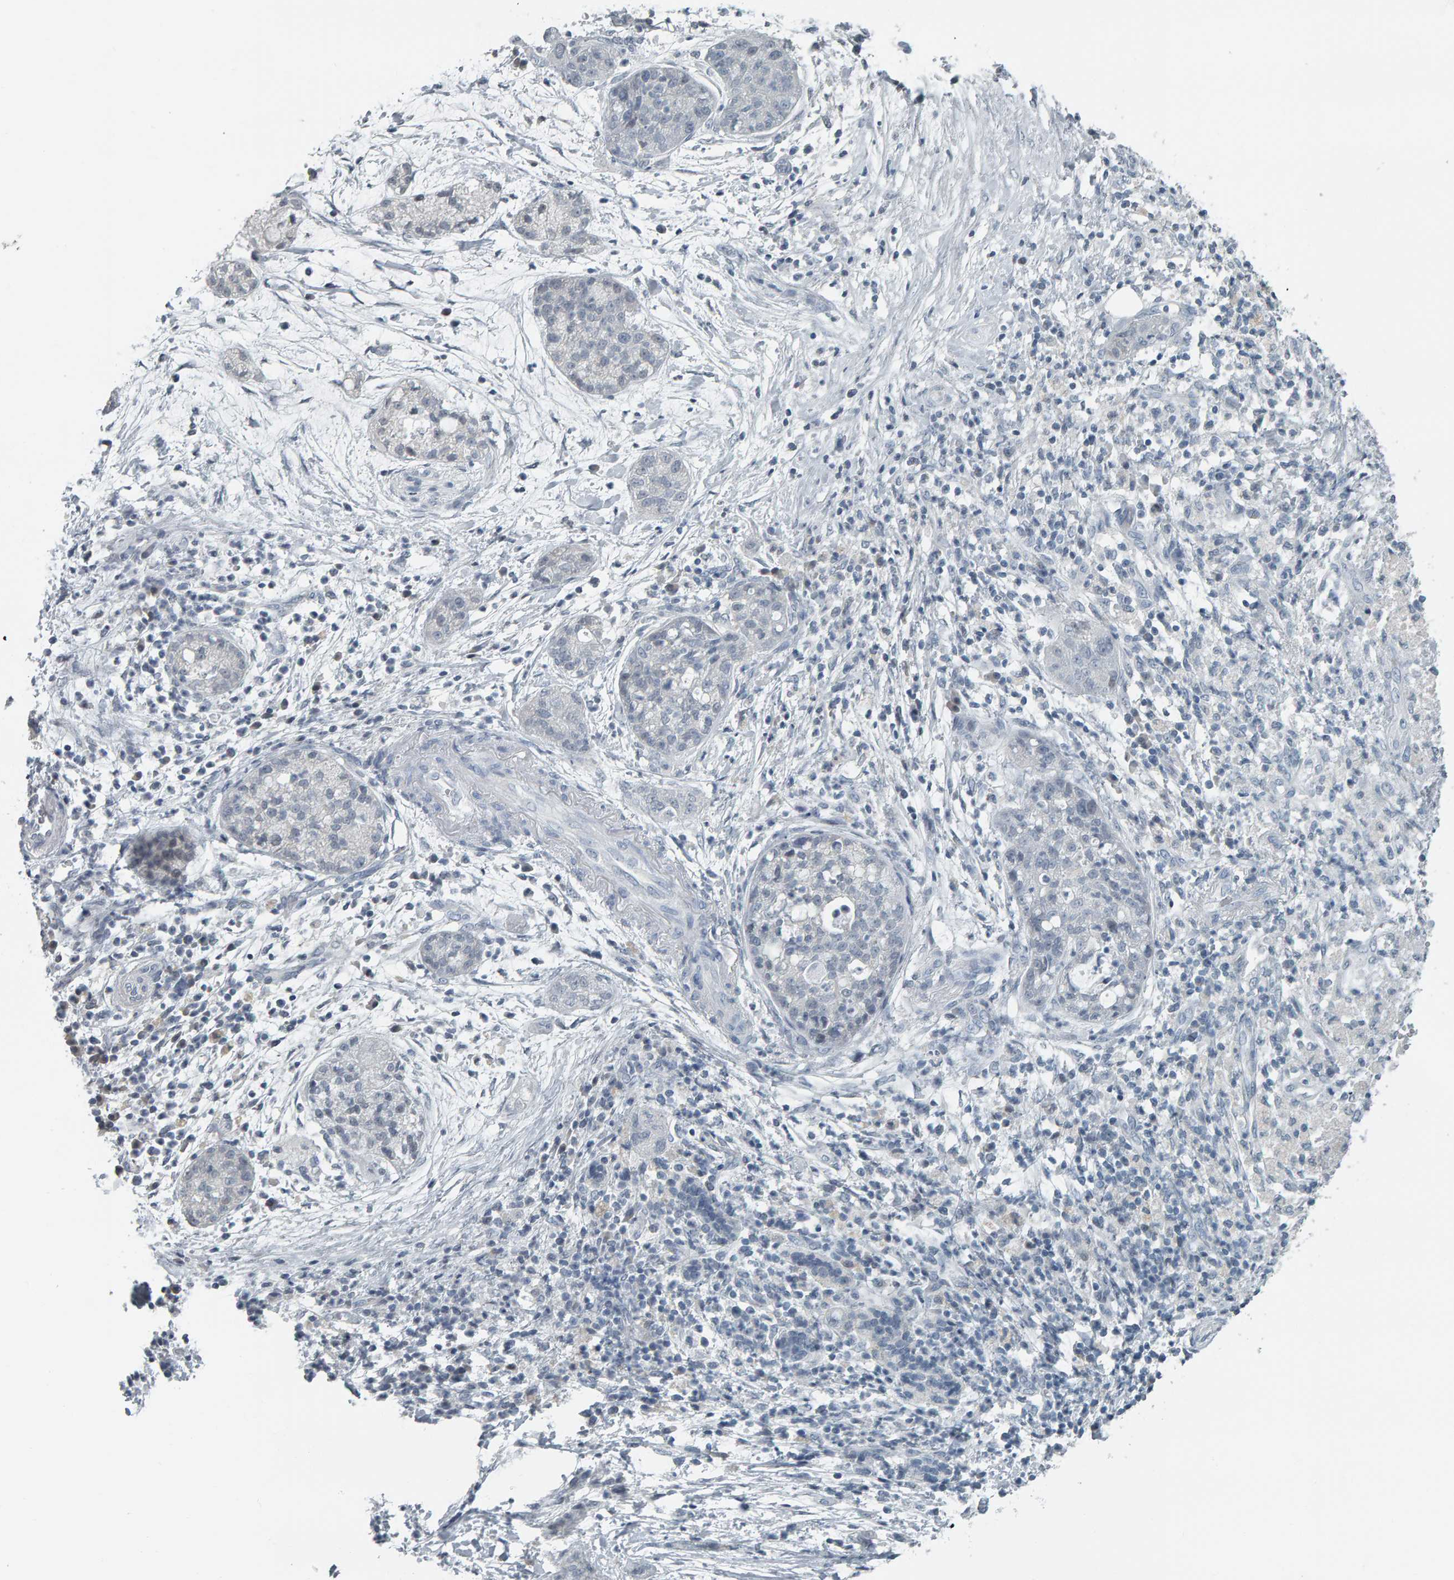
{"staining": {"intensity": "negative", "quantity": "none", "location": "none"}, "tissue": "pancreatic cancer", "cell_type": "Tumor cells", "image_type": "cancer", "snomed": [{"axis": "morphology", "description": "Adenocarcinoma, NOS"}, {"axis": "topography", "description": "Pancreas"}], "caption": "A high-resolution image shows IHC staining of pancreatic cancer, which reveals no significant positivity in tumor cells. The staining was performed using DAB to visualize the protein expression in brown, while the nuclei were stained in blue with hematoxylin (Magnification: 20x).", "gene": "PYY", "patient": {"sex": "female", "age": 78}}